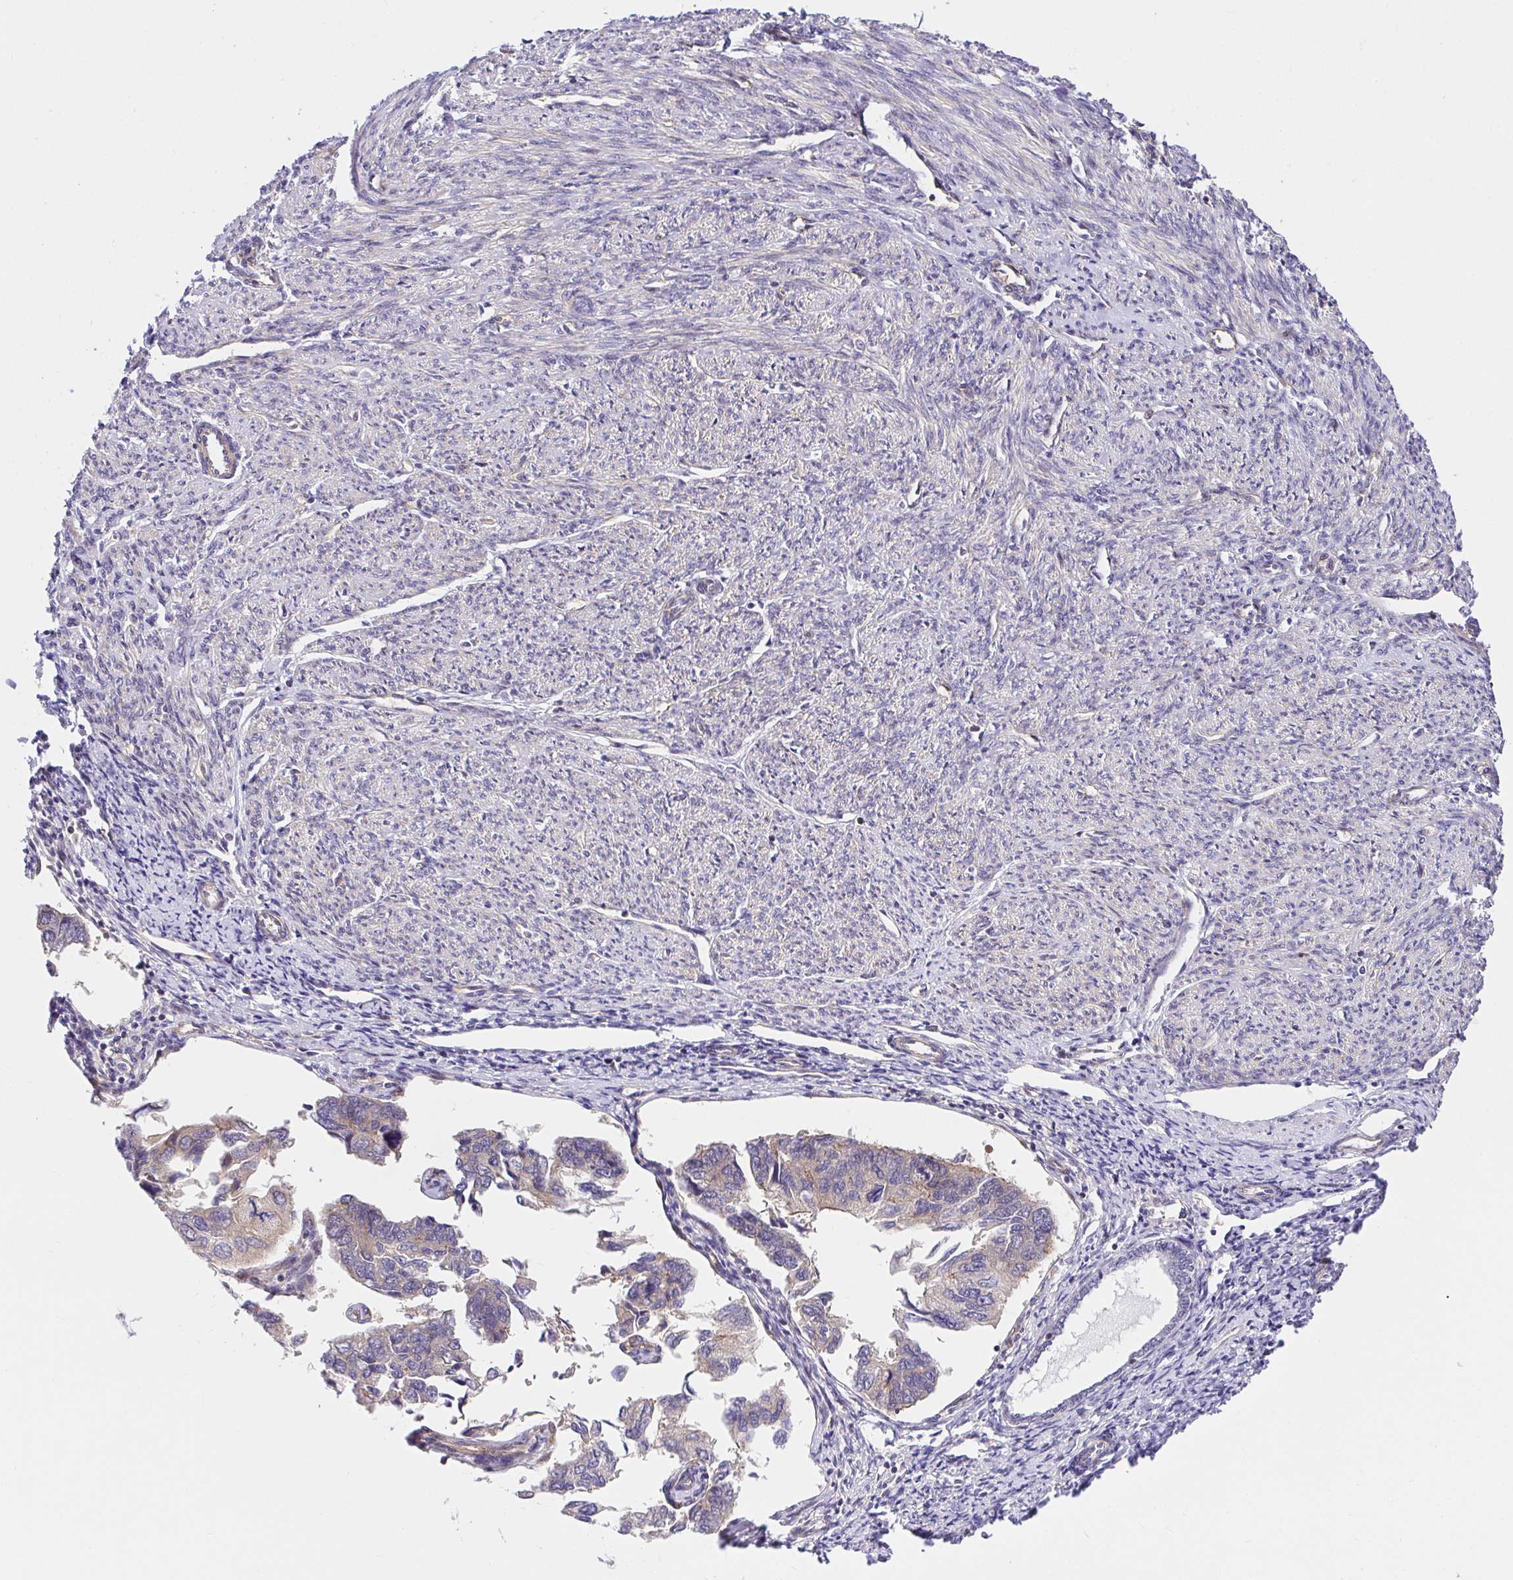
{"staining": {"intensity": "weak", "quantity": "<25%", "location": "cytoplasmic/membranous"}, "tissue": "endometrial cancer", "cell_type": "Tumor cells", "image_type": "cancer", "snomed": [{"axis": "morphology", "description": "Carcinoma, NOS"}, {"axis": "topography", "description": "Uterus"}], "caption": "High magnification brightfield microscopy of carcinoma (endometrial) stained with DAB (brown) and counterstained with hematoxylin (blue): tumor cells show no significant positivity.", "gene": "TRIM55", "patient": {"sex": "female", "age": 76}}